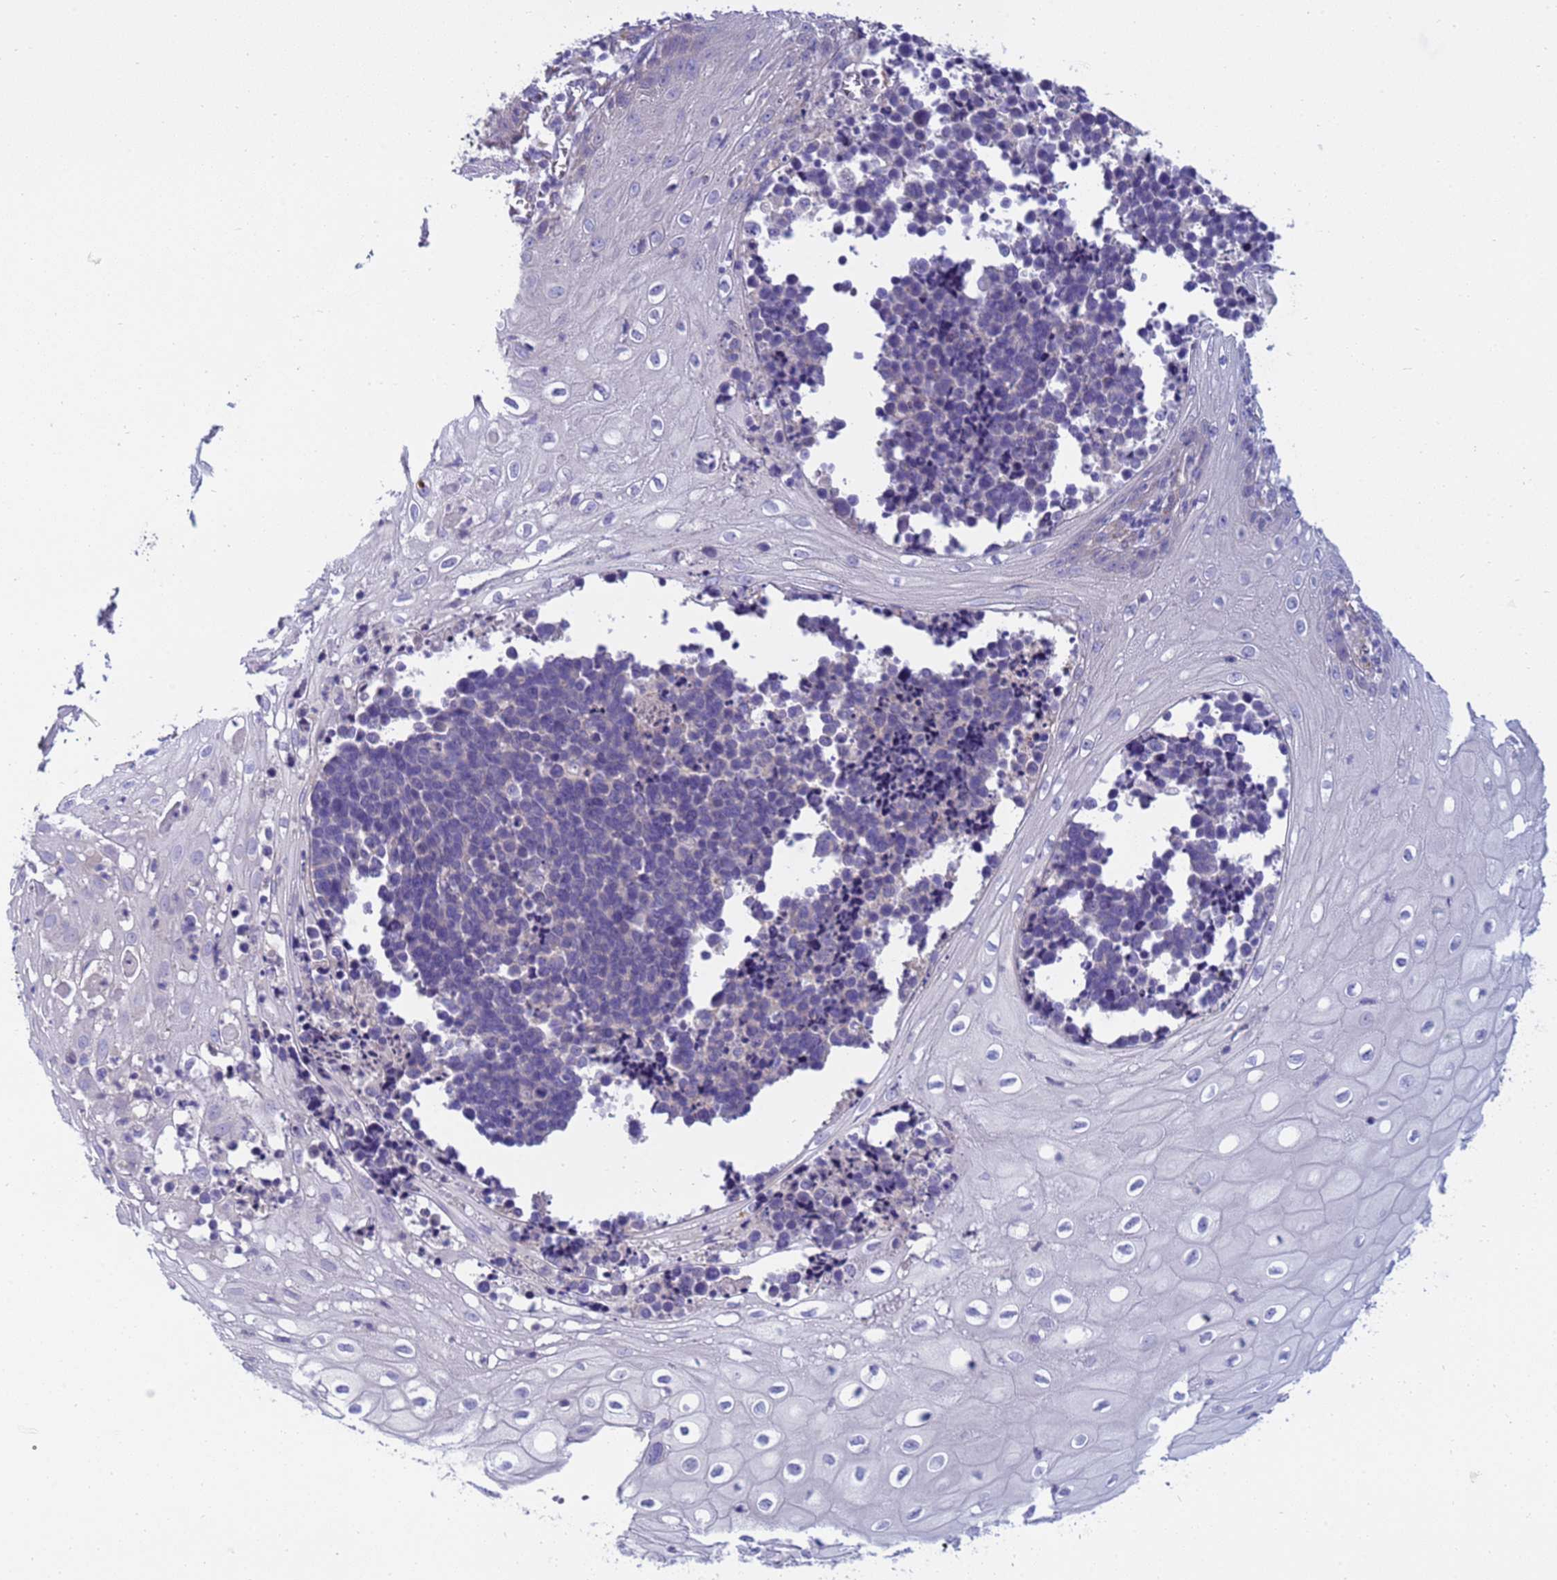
{"staining": {"intensity": "negative", "quantity": "none", "location": "none"}, "tissue": "cervical cancer", "cell_type": "Tumor cells", "image_type": "cancer", "snomed": [{"axis": "morphology", "description": "Normal tissue, NOS"}, {"axis": "morphology", "description": "Squamous cell carcinoma, NOS"}, {"axis": "topography", "description": "Cervix"}], "caption": "Photomicrograph shows no significant protein expression in tumor cells of cervical squamous cell carcinoma.", "gene": "TRPC6", "patient": {"sex": "female", "age": 35}}